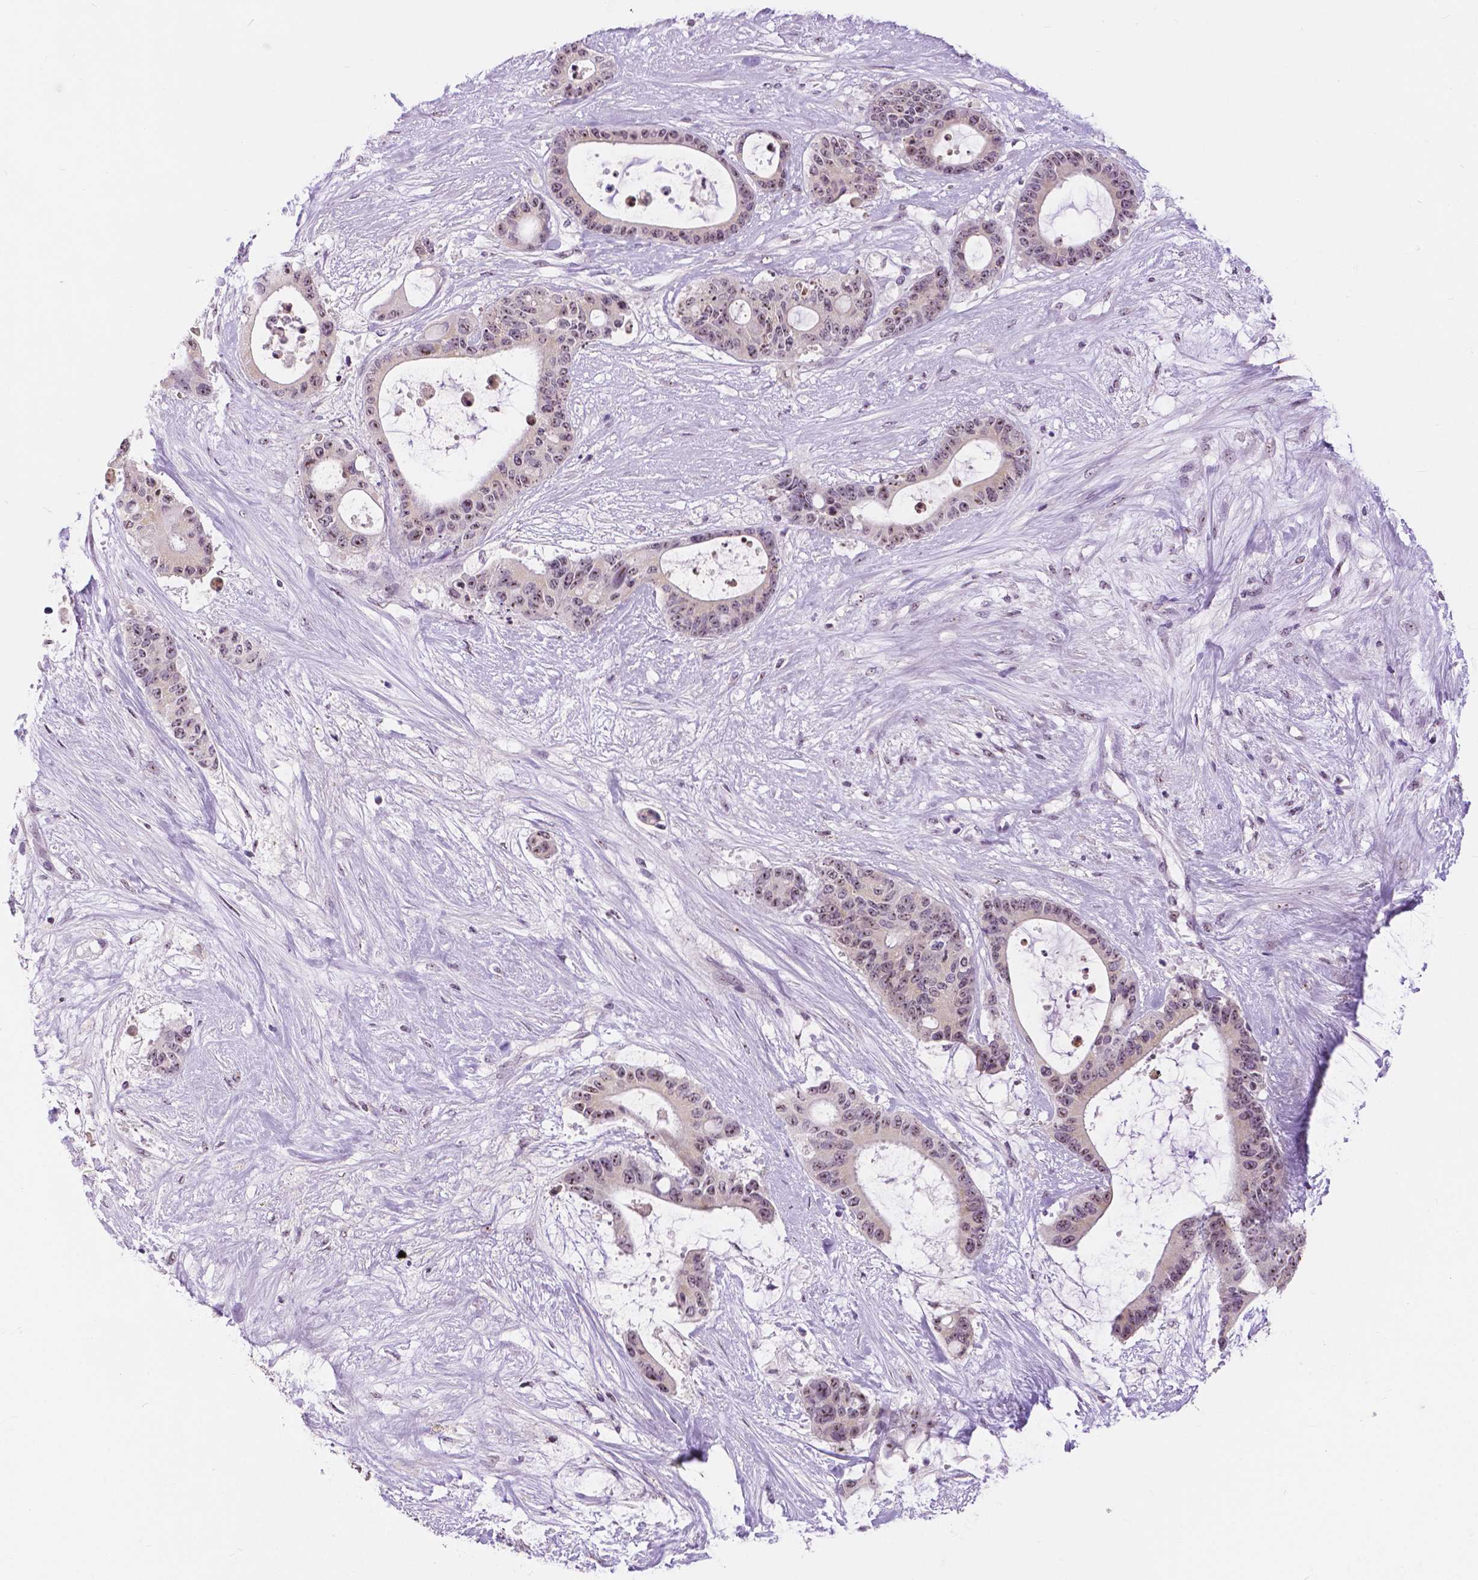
{"staining": {"intensity": "weak", "quantity": ">75%", "location": "nuclear"}, "tissue": "liver cancer", "cell_type": "Tumor cells", "image_type": "cancer", "snomed": [{"axis": "morphology", "description": "Normal tissue, NOS"}, {"axis": "morphology", "description": "Cholangiocarcinoma"}, {"axis": "topography", "description": "Liver"}, {"axis": "topography", "description": "Peripheral nerve tissue"}], "caption": "Weak nuclear staining is identified in approximately >75% of tumor cells in cholangiocarcinoma (liver).", "gene": "NHP2", "patient": {"sex": "female", "age": 73}}